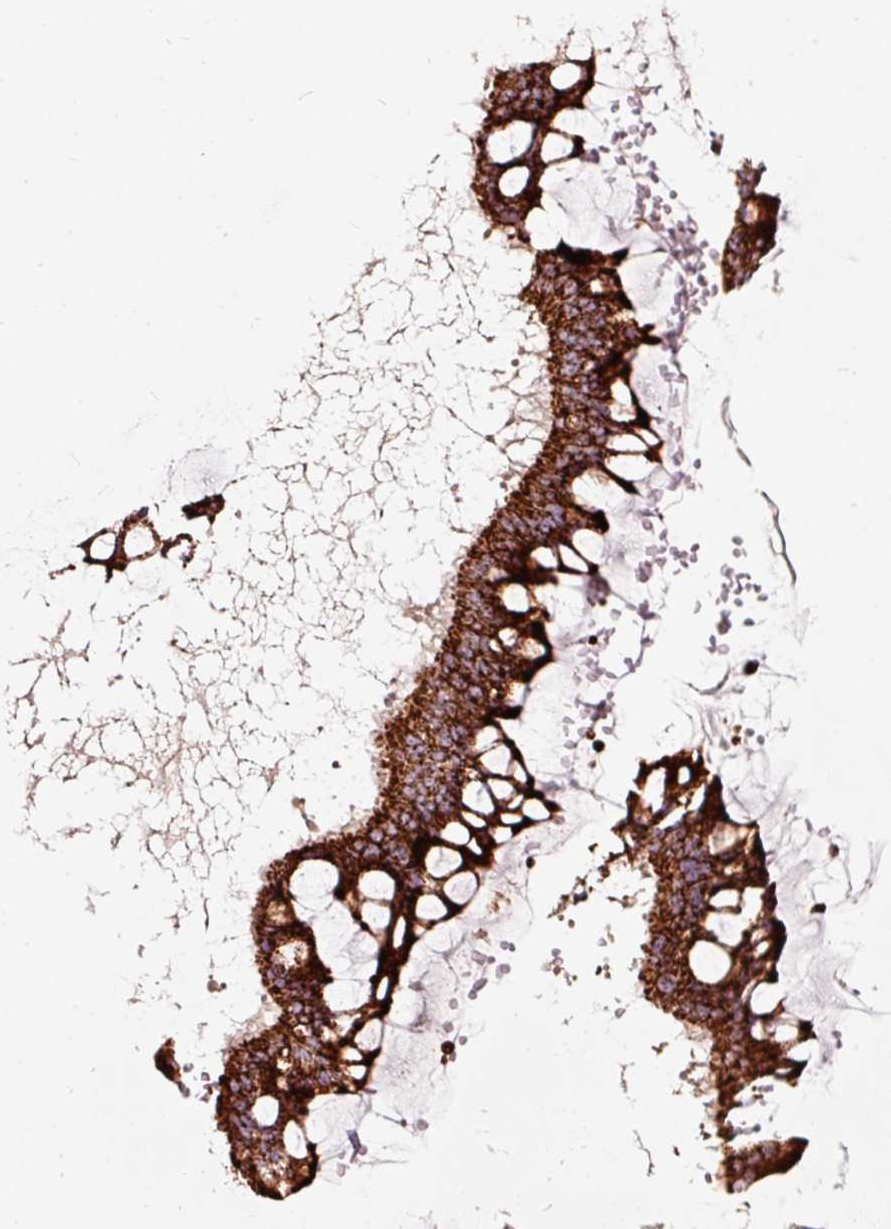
{"staining": {"intensity": "strong", "quantity": ">75%", "location": "cytoplasmic/membranous"}, "tissue": "ovarian cancer", "cell_type": "Tumor cells", "image_type": "cancer", "snomed": [{"axis": "morphology", "description": "Cystadenocarcinoma, mucinous, NOS"}, {"axis": "topography", "description": "Ovary"}], "caption": "A micrograph of human mucinous cystadenocarcinoma (ovarian) stained for a protein demonstrates strong cytoplasmic/membranous brown staining in tumor cells. Ihc stains the protein in brown and the nuclei are stained blue.", "gene": "TPM1", "patient": {"sex": "female", "age": 73}}